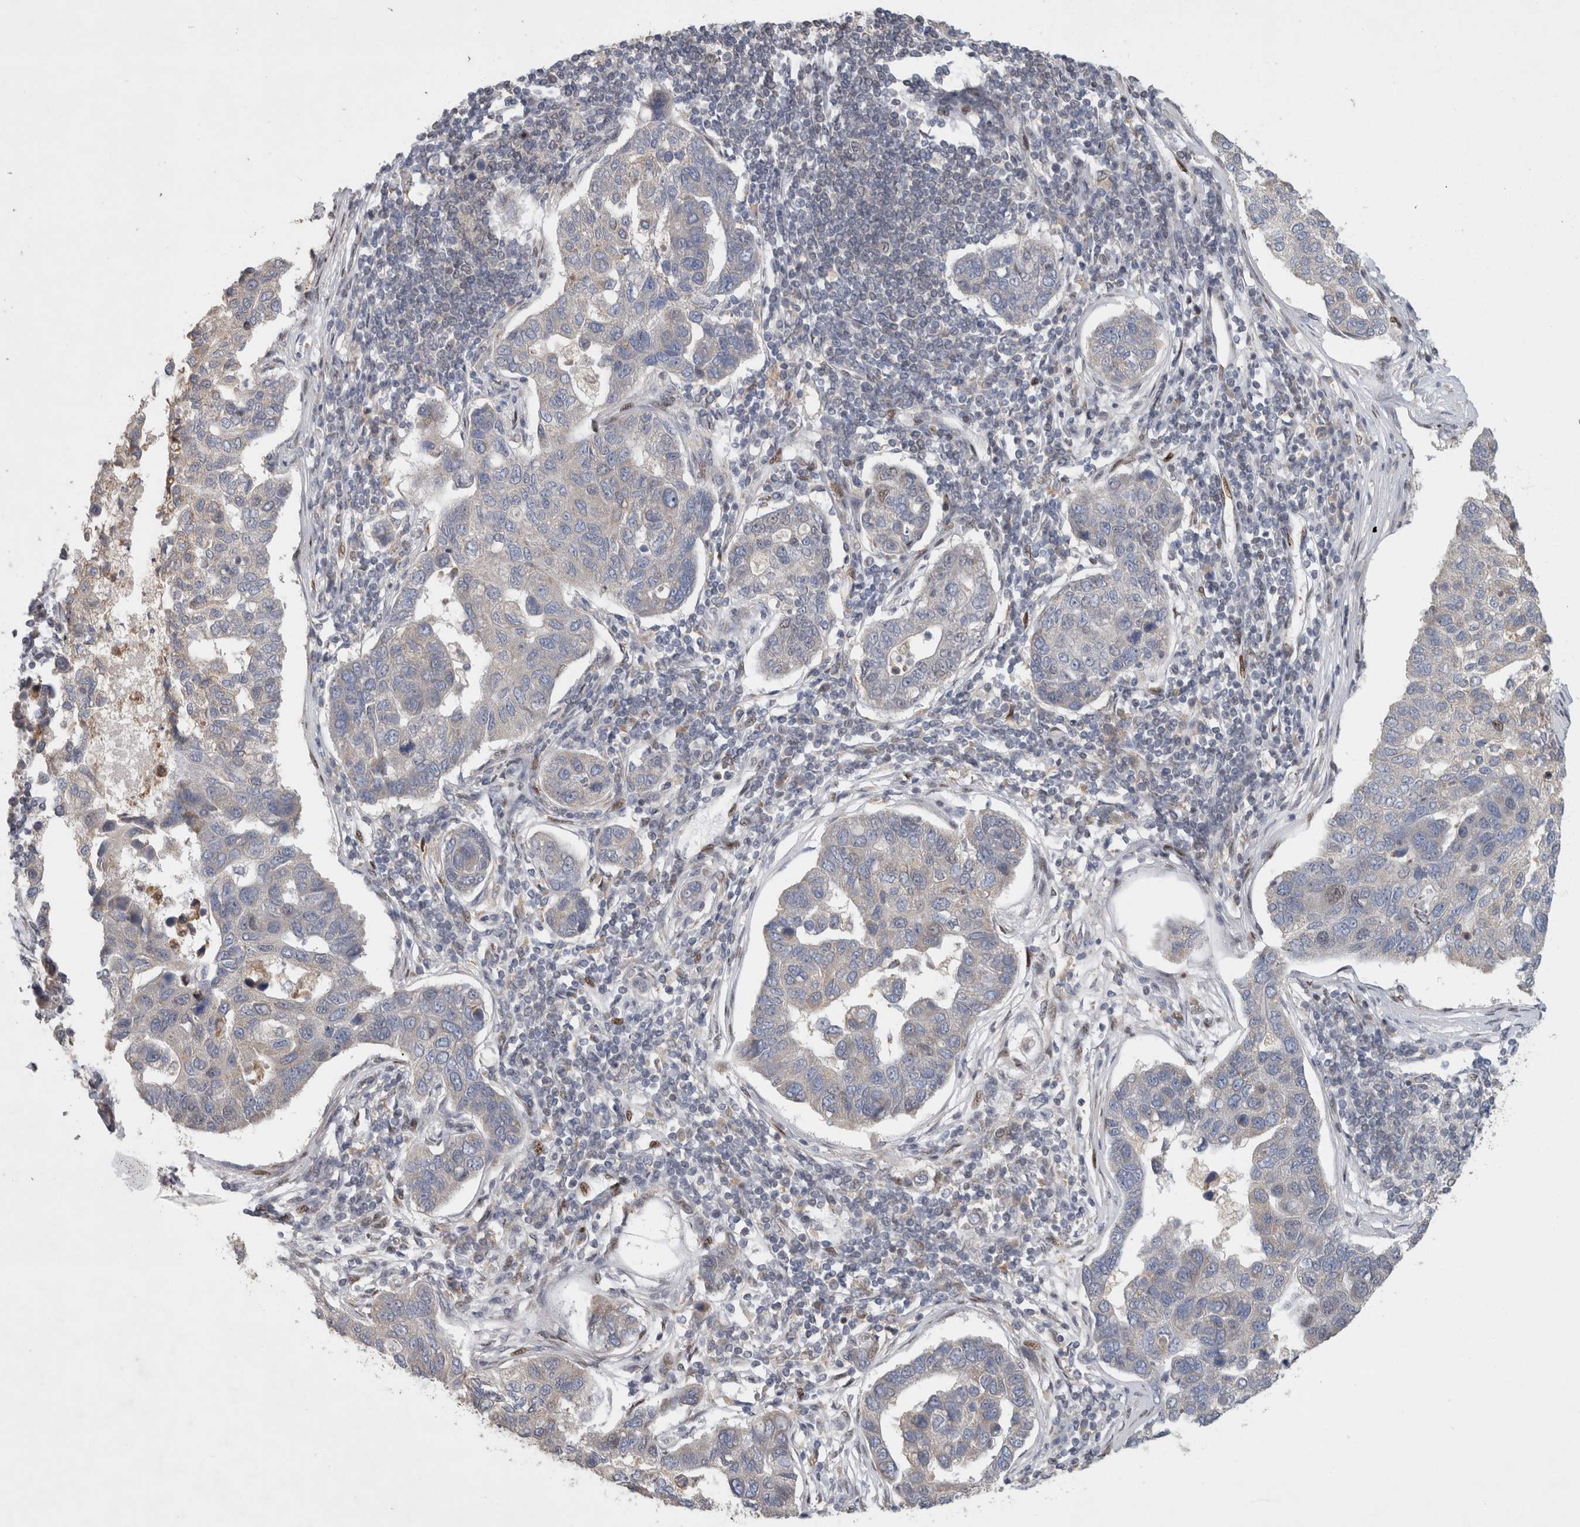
{"staining": {"intensity": "negative", "quantity": "none", "location": "none"}, "tissue": "pancreatic cancer", "cell_type": "Tumor cells", "image_type": "cancer", "snomed": [{"axis": "morphology", "description": "Adenocarcinoma, NOS"}, {"axis": "topography", "description": "Pancreas"}], "caption": "Pancreatic adenocarcinoma was stained to show a protein in brown. There is no significant positivity in tumor cells.", "gene": "C8orf58", "patient": {"sex": "female", "age": 61}}